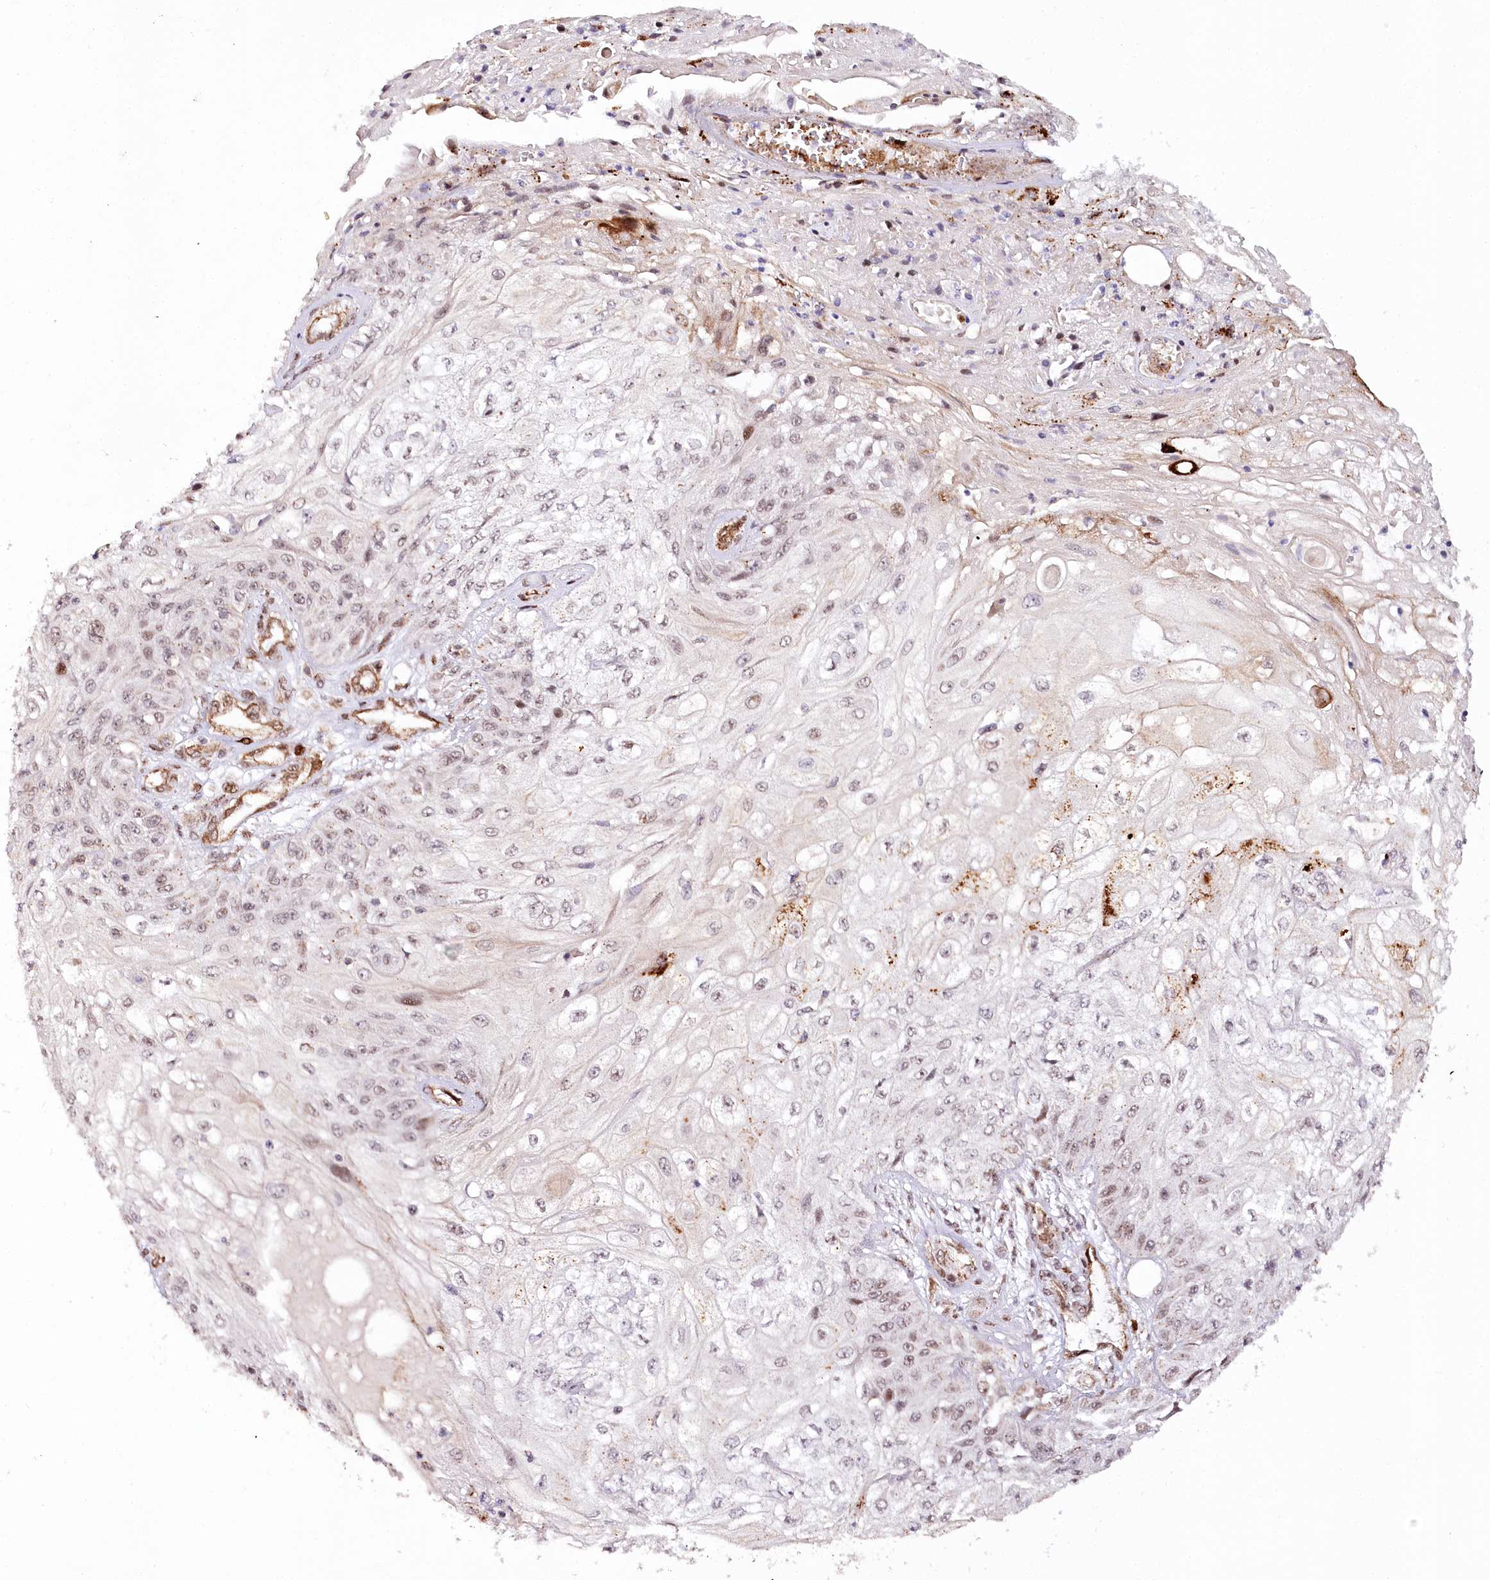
{"staining": {"intensity": "weak", "quantity": "25%-75%", "location": "nuclear"}, "tissue": "skin cancer", "cell_type": "Tumor cells", "image_type": "cancer", "snomed": [{"axis": "morphology", "description": "Squamous cell carcinoma, NOS"}, {"axis": "morphology", "description": "Squamous cell carcinoma, metastatic, NOS"}, {"axis": "topography", "description": "Skin"}, {"axis": "topography", "description": "Lymph node"}], "caption": "Brown immunohistochemical staining in human skin metastatic squamous cell carcinoma shows weak nuclear expression in approximately 25%-75% of tumor cells.", "gene": "COPG1", "patient": {"sex": "male", "age": 75}}